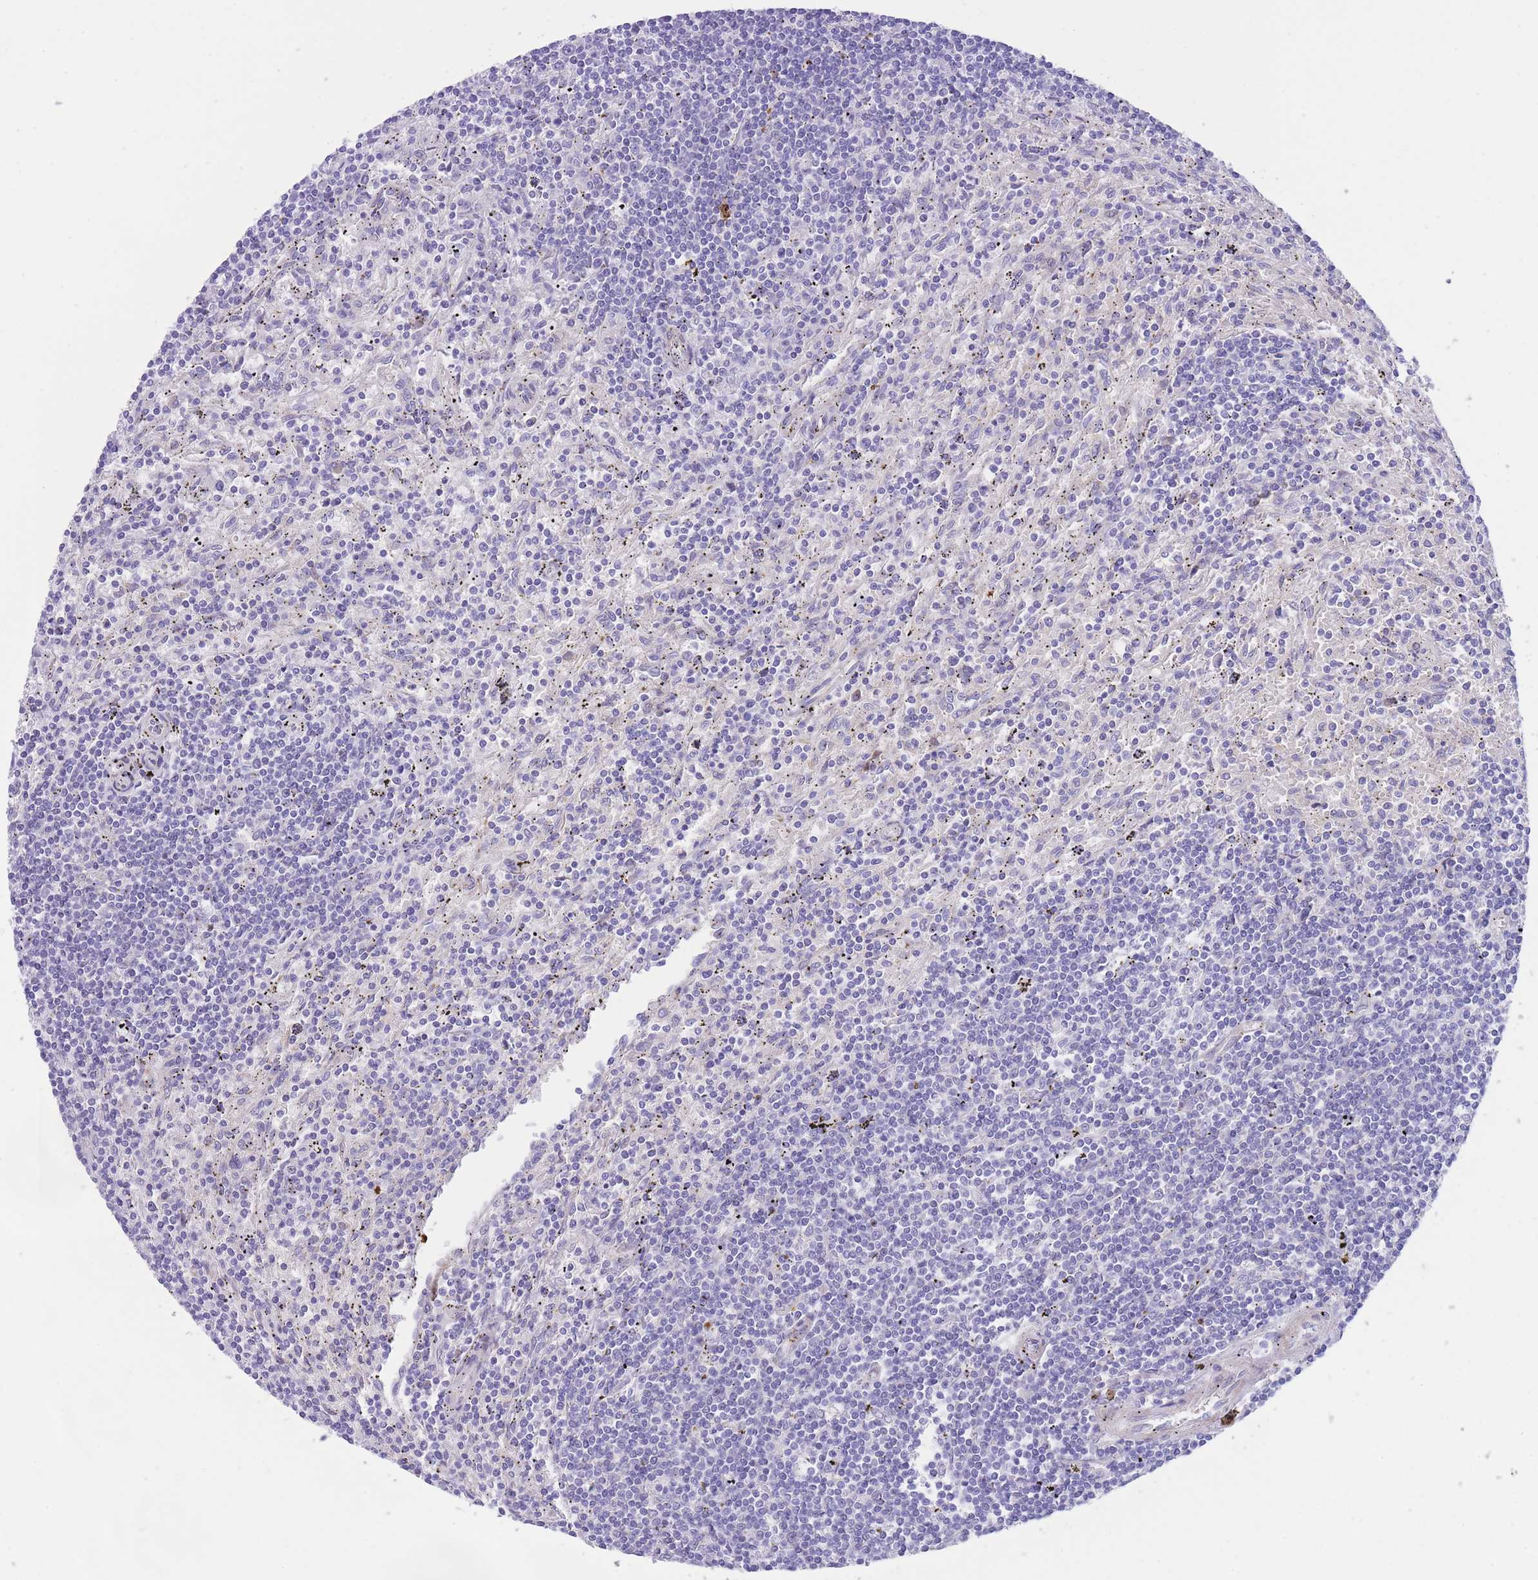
{"staining": {"intensity": "negative", "quantity": "none", "location": "none"}, "tissue": "lymphoma", "cell_type": "Tumor cells", "image_type": "cancer", "snomed": [{"axis": "morphology", "description": "Malignant lymphoma, non-Hodgkin's type, Low grade"}, {"axis": "topography", "description": "Spleen"}], "caption": "This is a histopathology image of immunohistochemistry (IHC) staining of lymphoma, which shows no expression in tumor cells.", "gene": "QTRT1", "patient": {"sex": "male", "age": 76}}